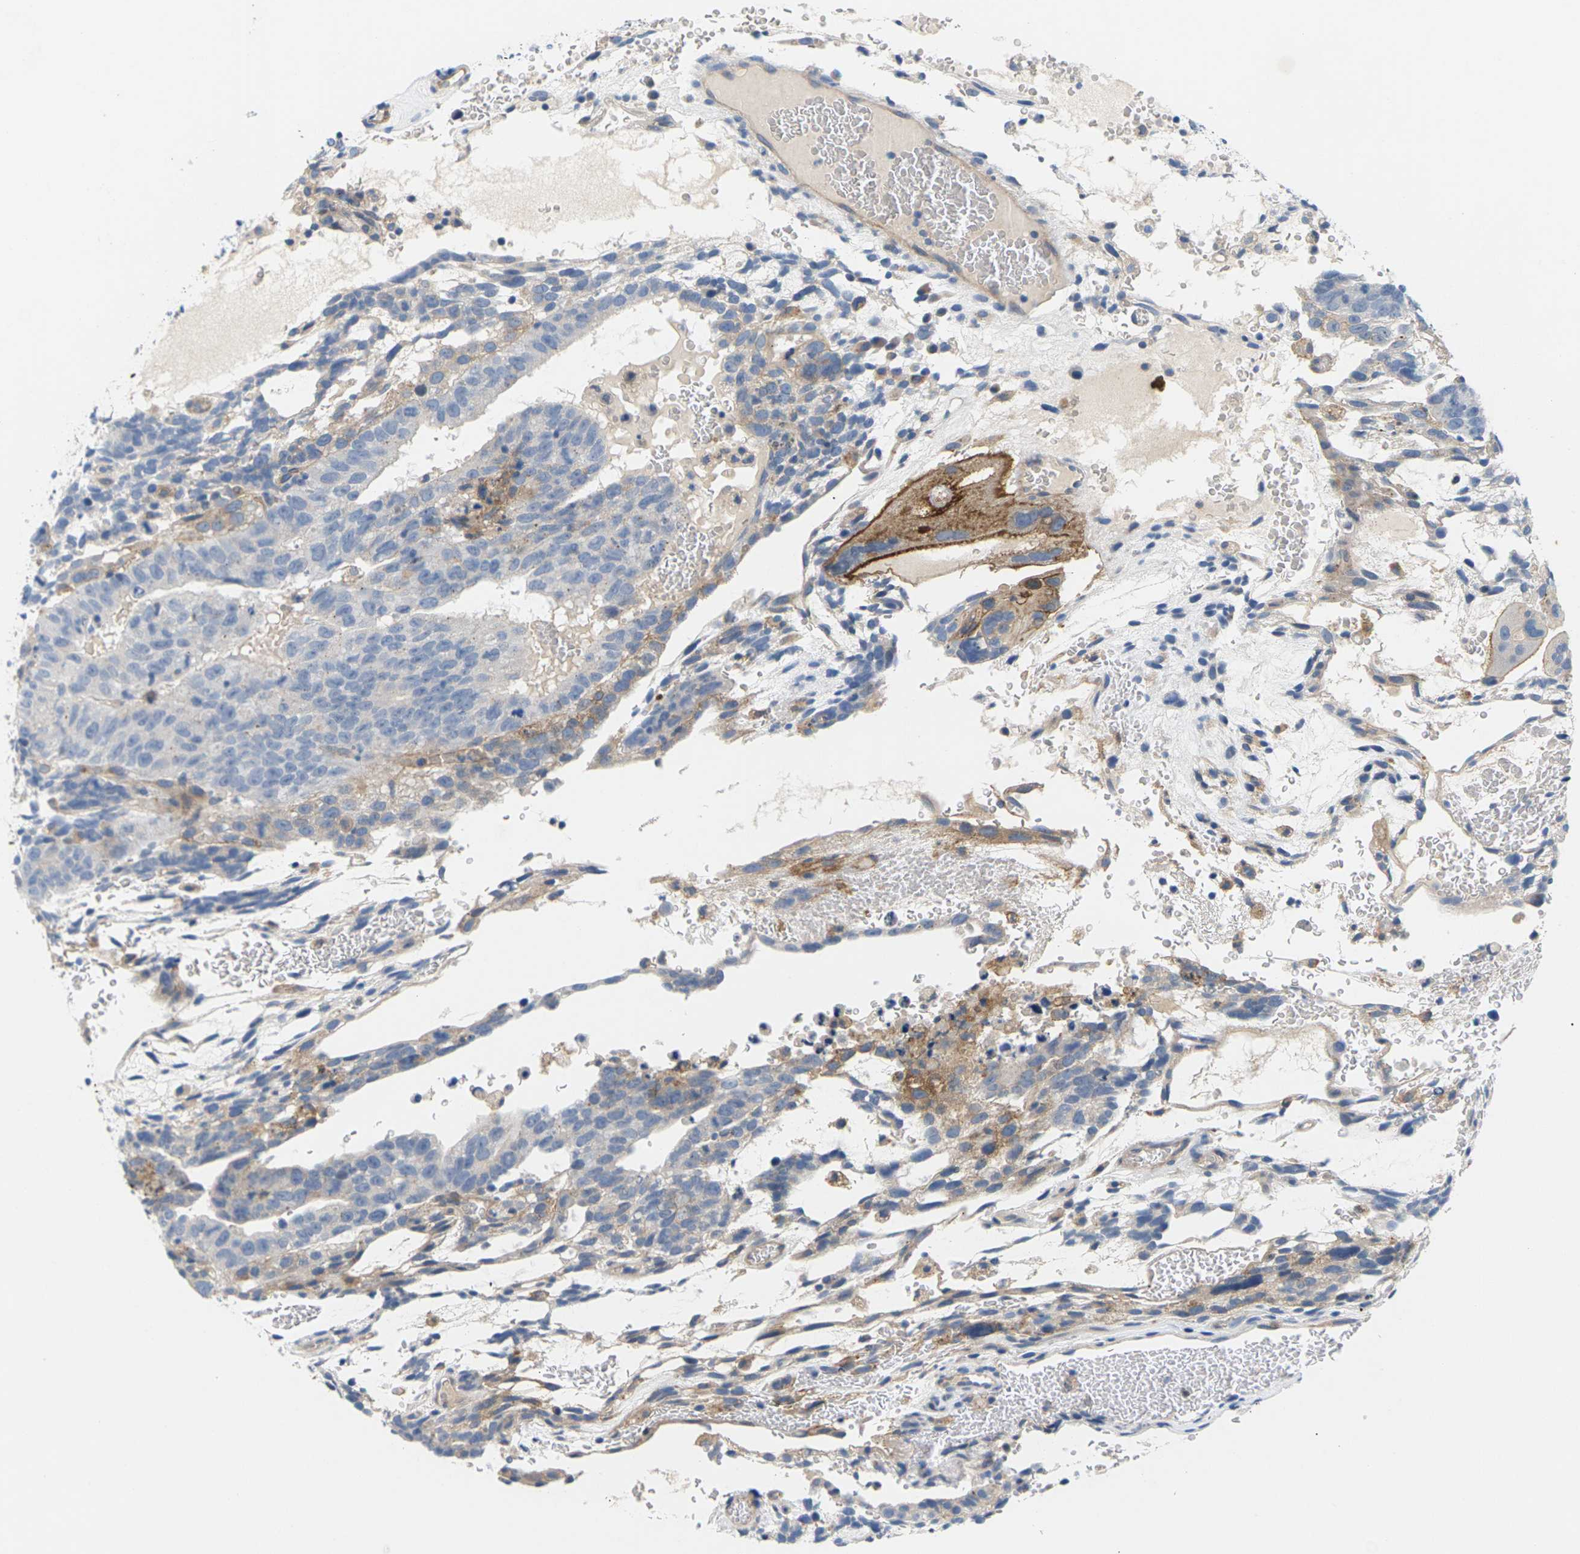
{"staining": {"intensity": "negative", "quantity": "none", "location": "none"}, "tissue": "testis cancer", "cell_type": "Tumor cells", "image_type": "cancer", "snomed": [{"axis": "morphology", "description": "Seminoma, NOS"}, {"axis": "morphology", "description": "Carcinoma, Embryonal, NOS"}, {"axis": "topography", "description": "Testis"}], "caption": "Photomicrograph shows no protein expression in tumor cells of testis cancer (seminoma) tissue.", "gene": "ITGA5", "patient": {"sex": "male", "age": 52}}